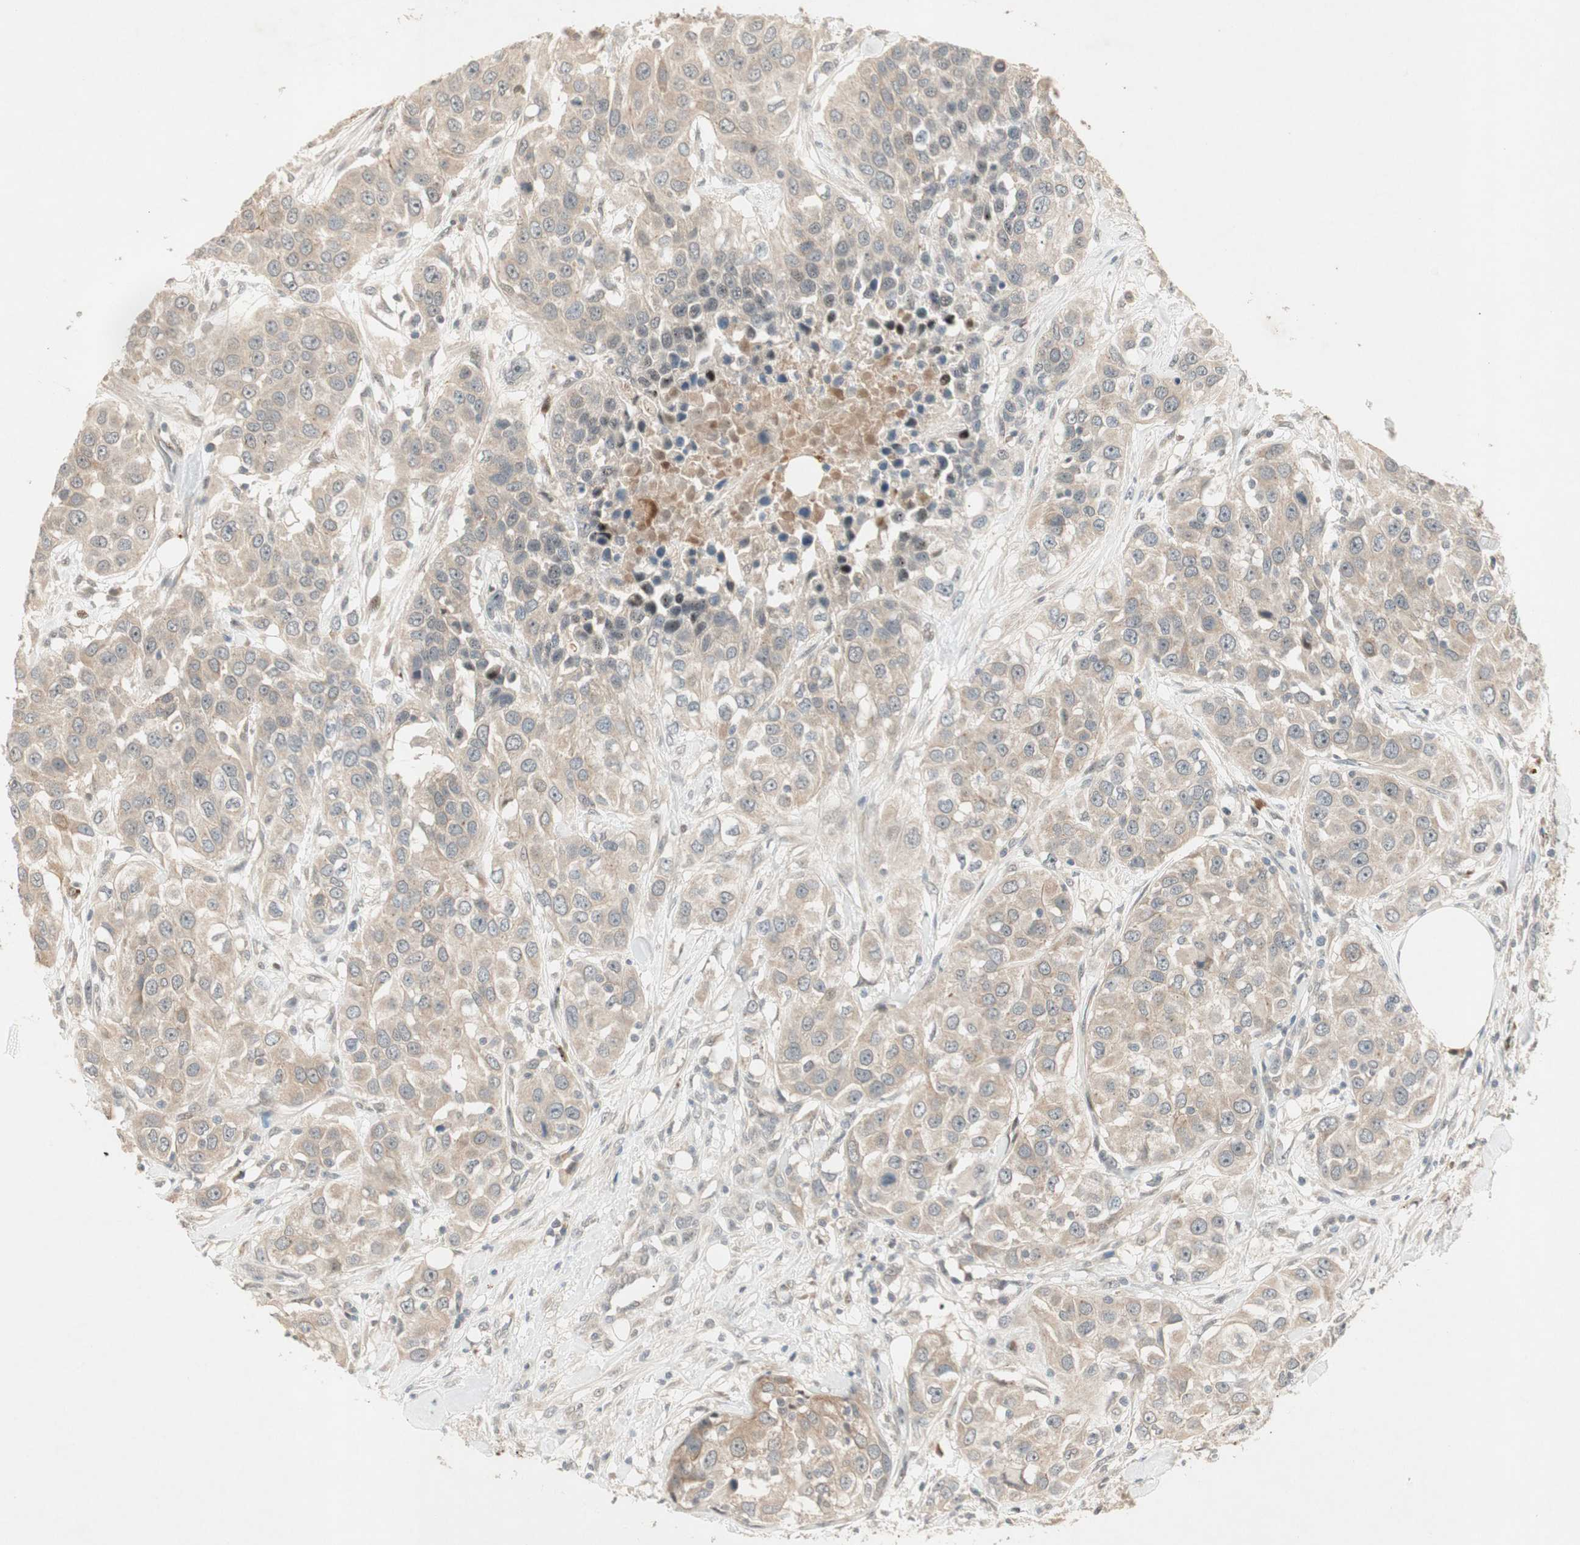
{"staining": {"intensity": "weak", "quantity": "25%-75%", "location": "cytoplasmic/membranous"}, "tissue": "urothelial cancer", "cell_type": "Tumor cells", "image_type": "cancer", "snomed": [{"axis": "morphology", "description": "Urothelial carcinoma, High grade"}, {"axis": "topography", "description": "Urinary bladder"}], "caption": "The image displays immunohistochemical staining of urothelial cancer. There is weak cytoplasmic/membranous expression is appreciated in approximately 25%-75% of tumor cells. (Stains: DAB in brown, nuclei in blue, Microscopy: brightfield microscopy at high magnification).", "gene": "ACSL5", "patient": {"sex": "female", "age": 80}}